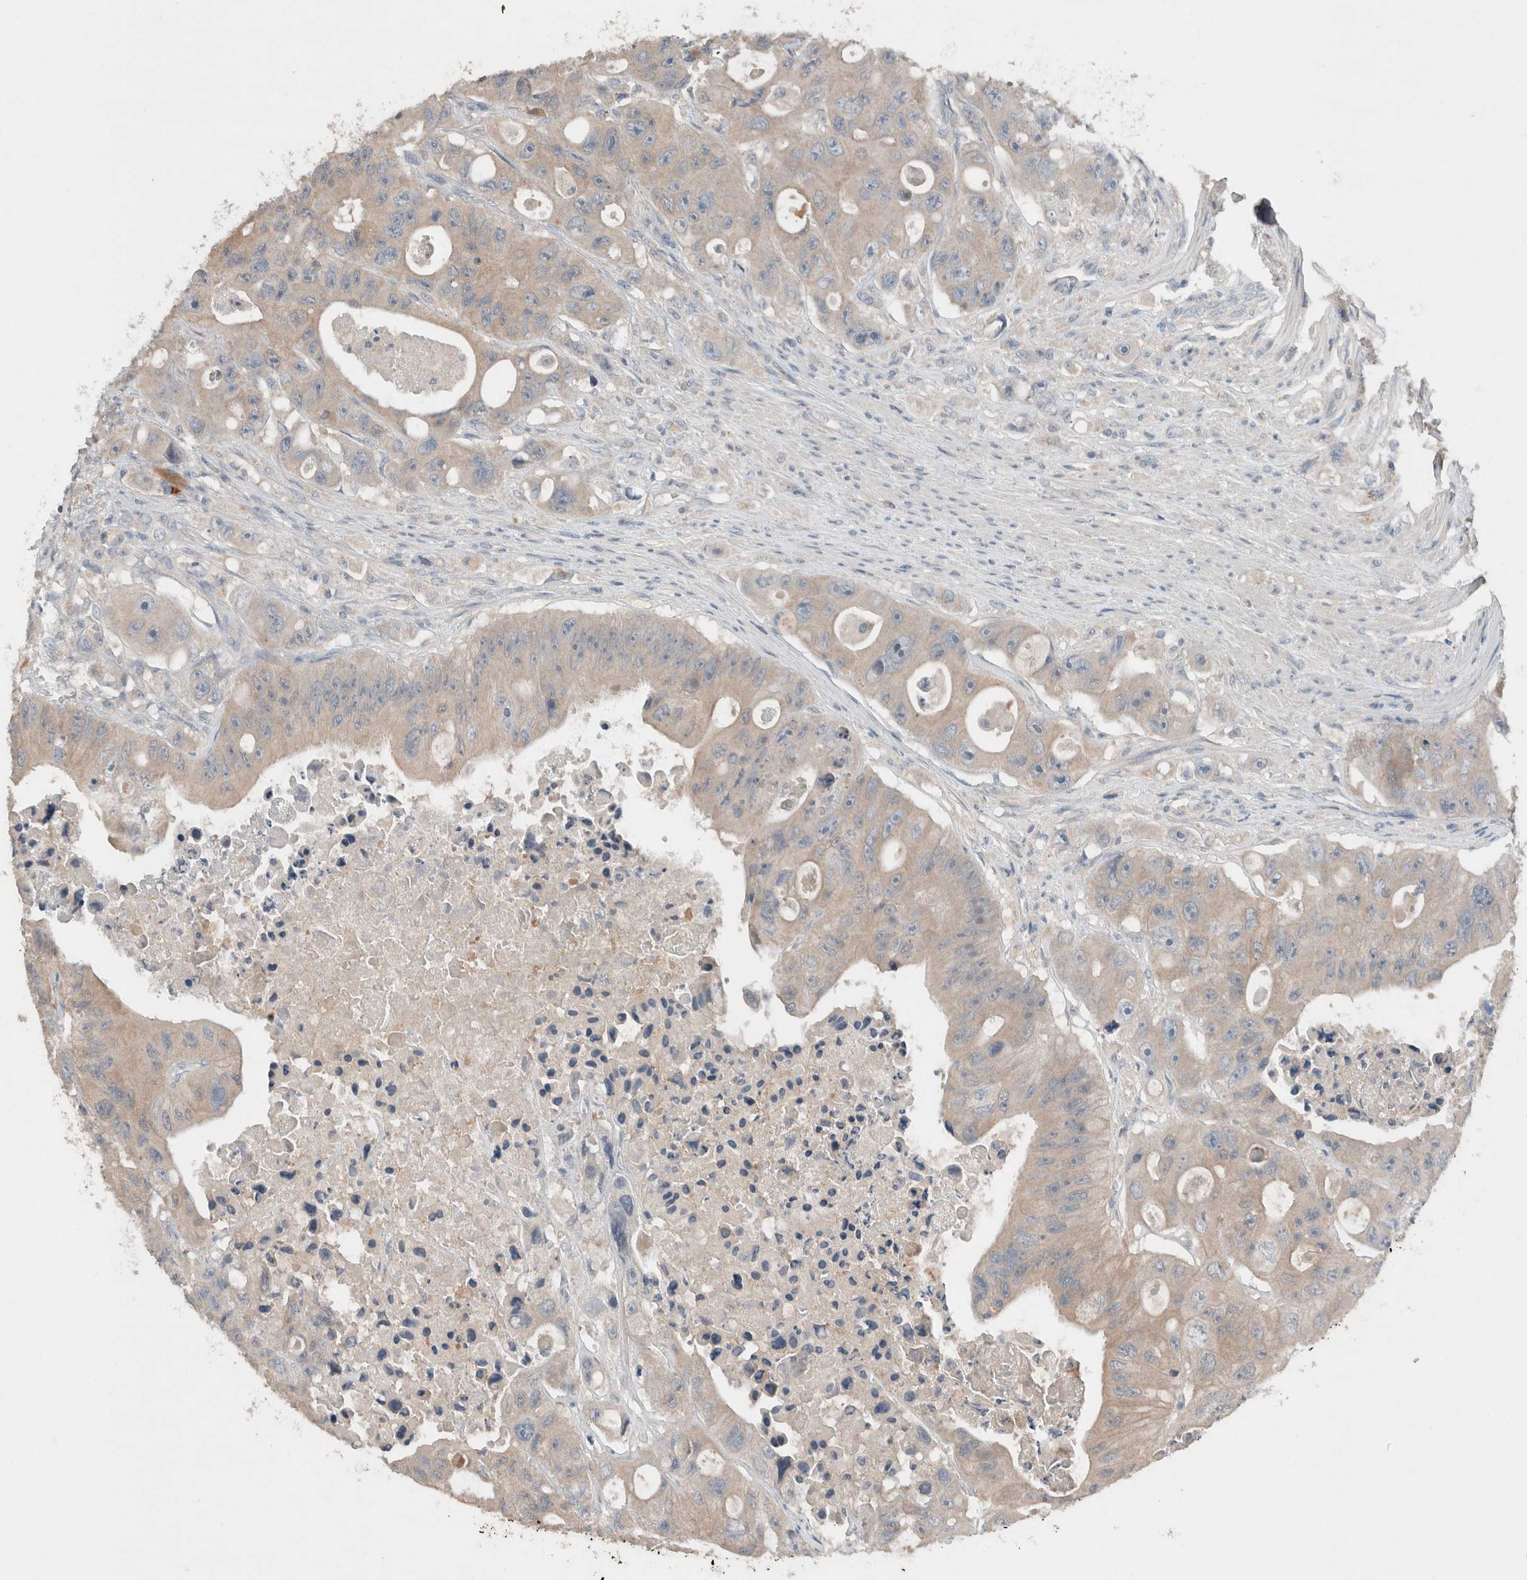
{"staining": {"intensity": "negative", "quantity": "none", "location": "none"}, "tissue": "colorectal cancer", "cell_type": "Tumor cells", "image_type": "cancer", "snomed": [{"axis": "morphology", "description": "Adenocarcinoma, NOS"}, {"axis": "topography", "description": "Colon"}], "caption": "DAB immunohistochemical staining of colorectal adenocarcinoma shows no significant positivity in tumor cells. Brightfield microscopy of immunohistochemistry (IHC) stained with DAB (3,3'-diaminobenzidine) (brown) and hematoxylin (blue), captured at high magnification.", "gene": "UGCG", "patient": {"sex": "female", "age": 46}}